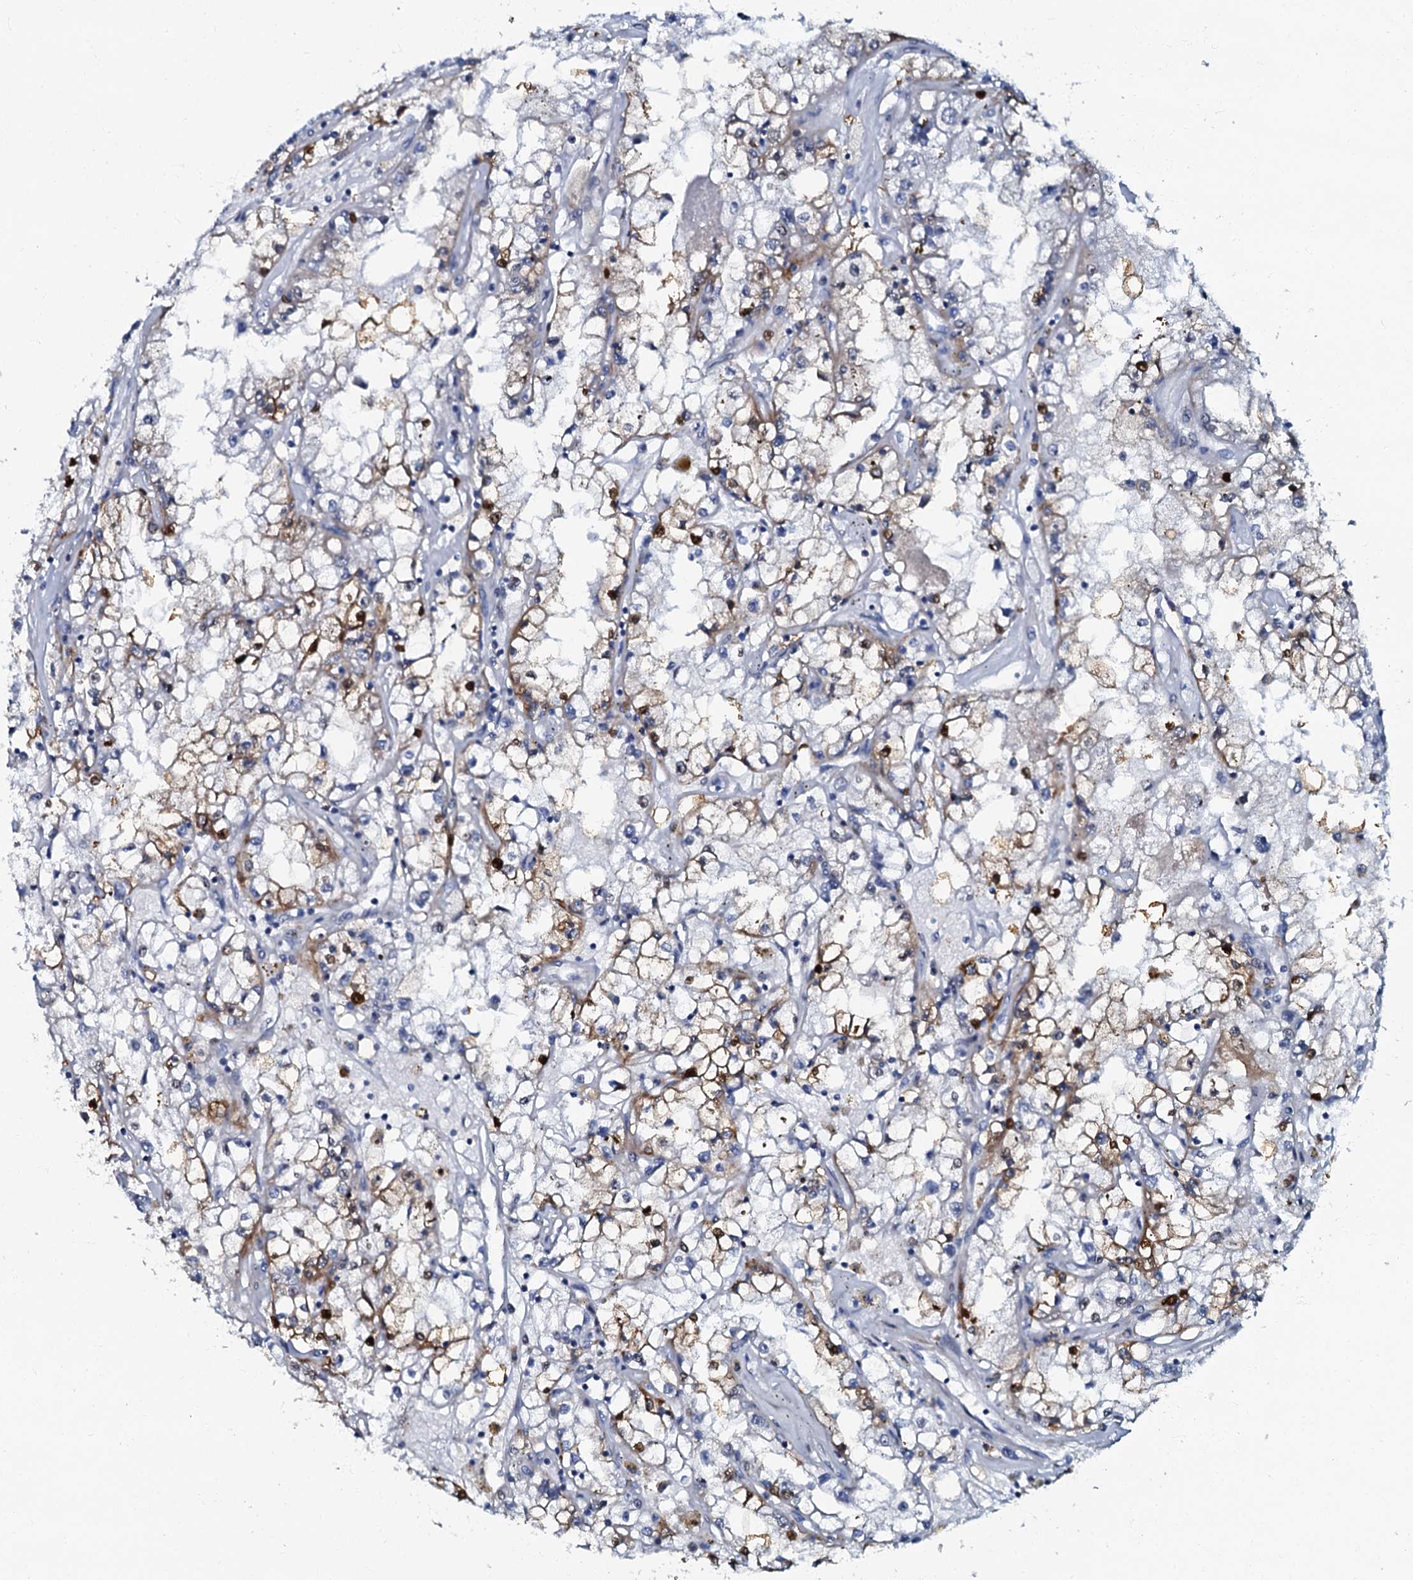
{"staining": {"intensity": "moderate", "quantity": "<25%", "location": "cytoplasmic/membranous"}, "tissue": "renal cancer", "cell_type": "Tumor cells", "image_type": "cancer", "snomed": [{"axis": "morphology", "description": "Adenocarcinoma, NOS"}, {"axis": "topography", "description": "Kidney"}], "caption": "Immunohistochemical staining of human renal cancer demonstrates low levels of moderate cytoplasmic/membranous staining in approximately <25% of tumor cells.", "gene": "MFSD5", "patient": {"sex": "male", "age": 56}}